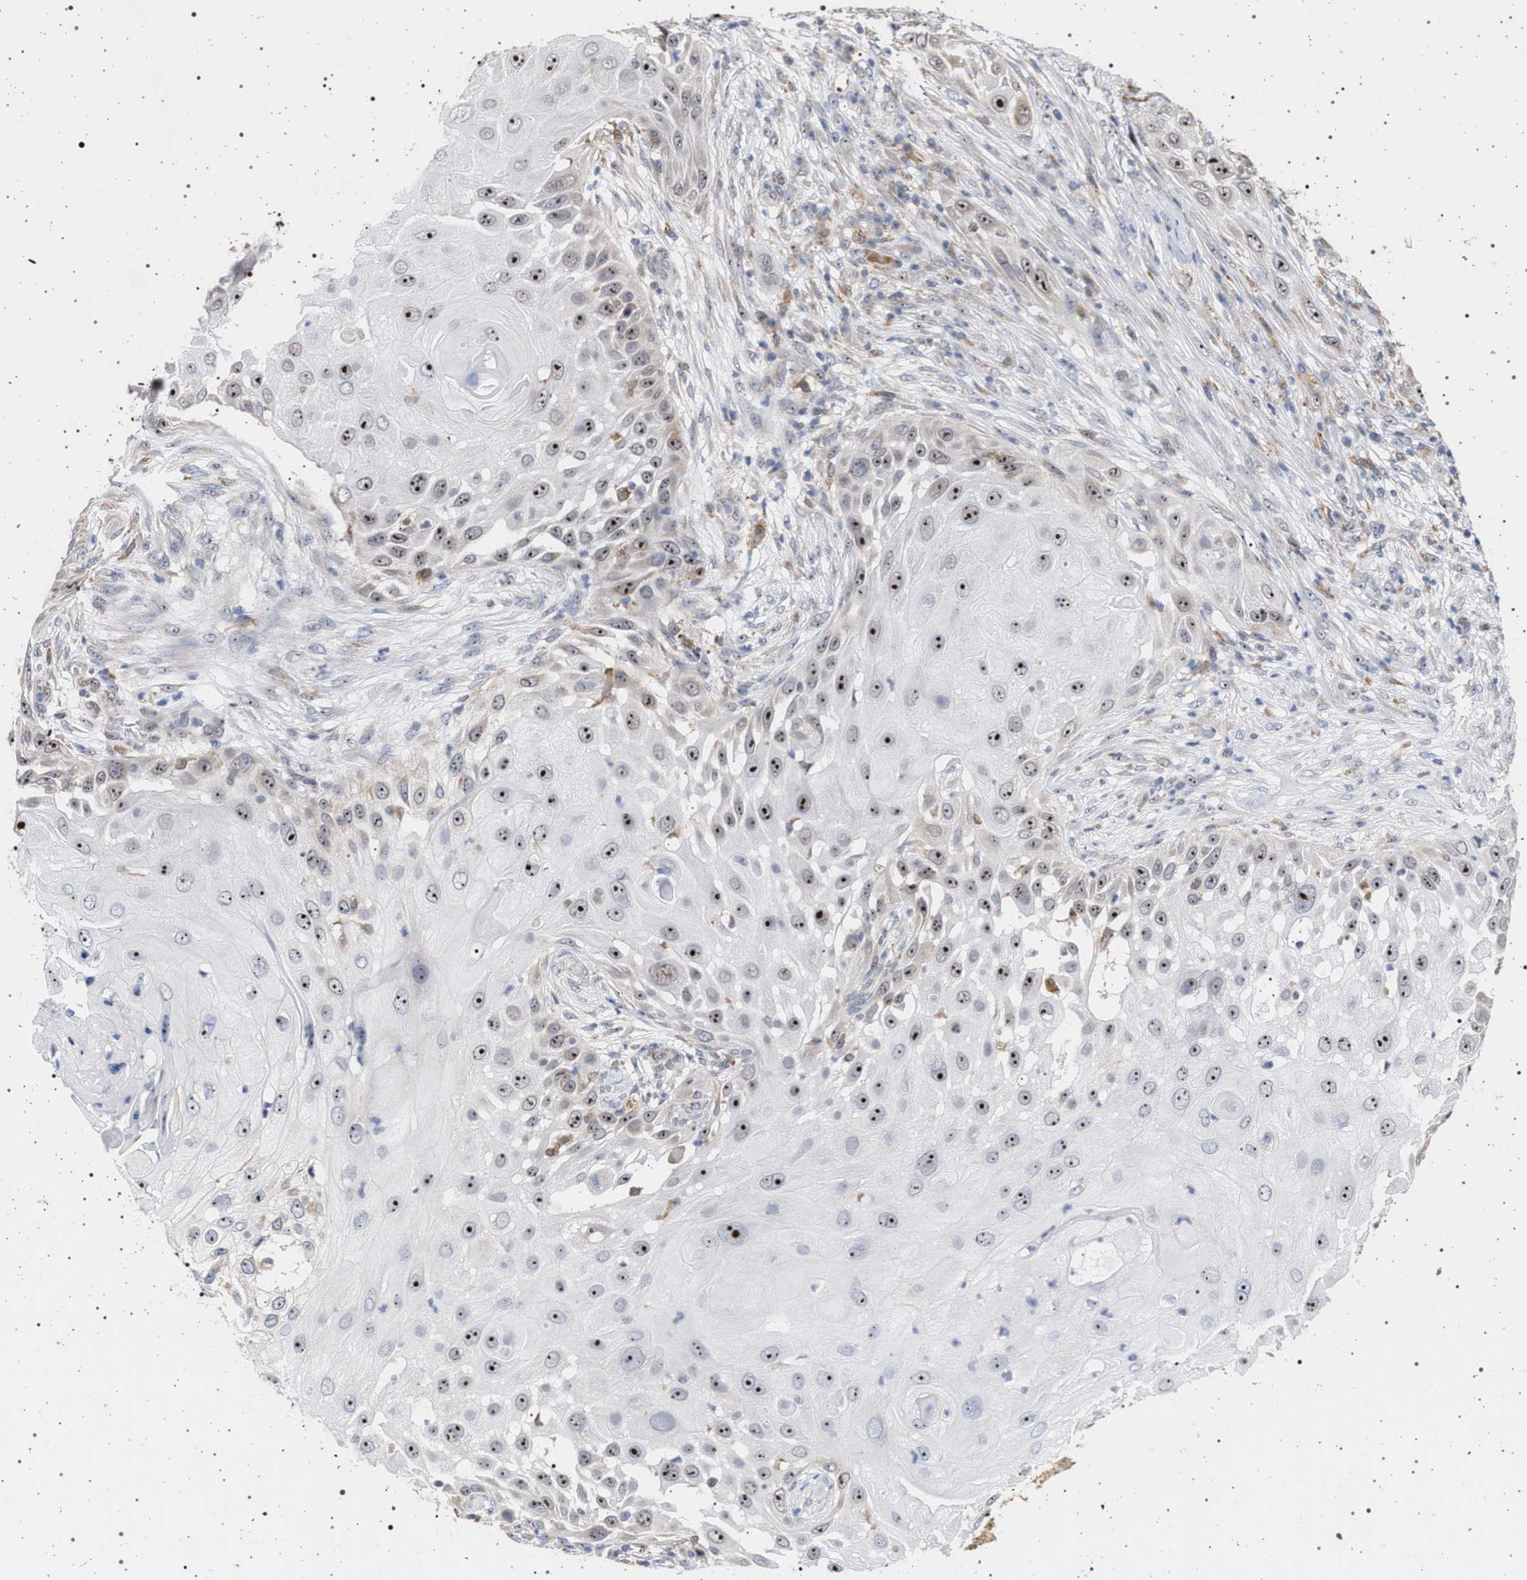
{"staining": {"intensity": "strong", "quantity": ">75%", "location": "nuclear"}, "tissue": "skin cancer", "cell_type": "Tumor cells", "image_type": "cancer", "snomed": [{"axis": "morphology", "description": "Squamous cell carcinoma, NOS"}, {"axis": "topography", "description": "Skin"}], "caption": "High-power microscopy captured an IHC image of squamous cell carcinoma (skin), revealing strong nuclear positivity in about >75% of tumor cells. (IHC, brightfield microscopy, high magnification).", "gene": "ELAC2", "patient": {"sex": "female", "age": 44}}